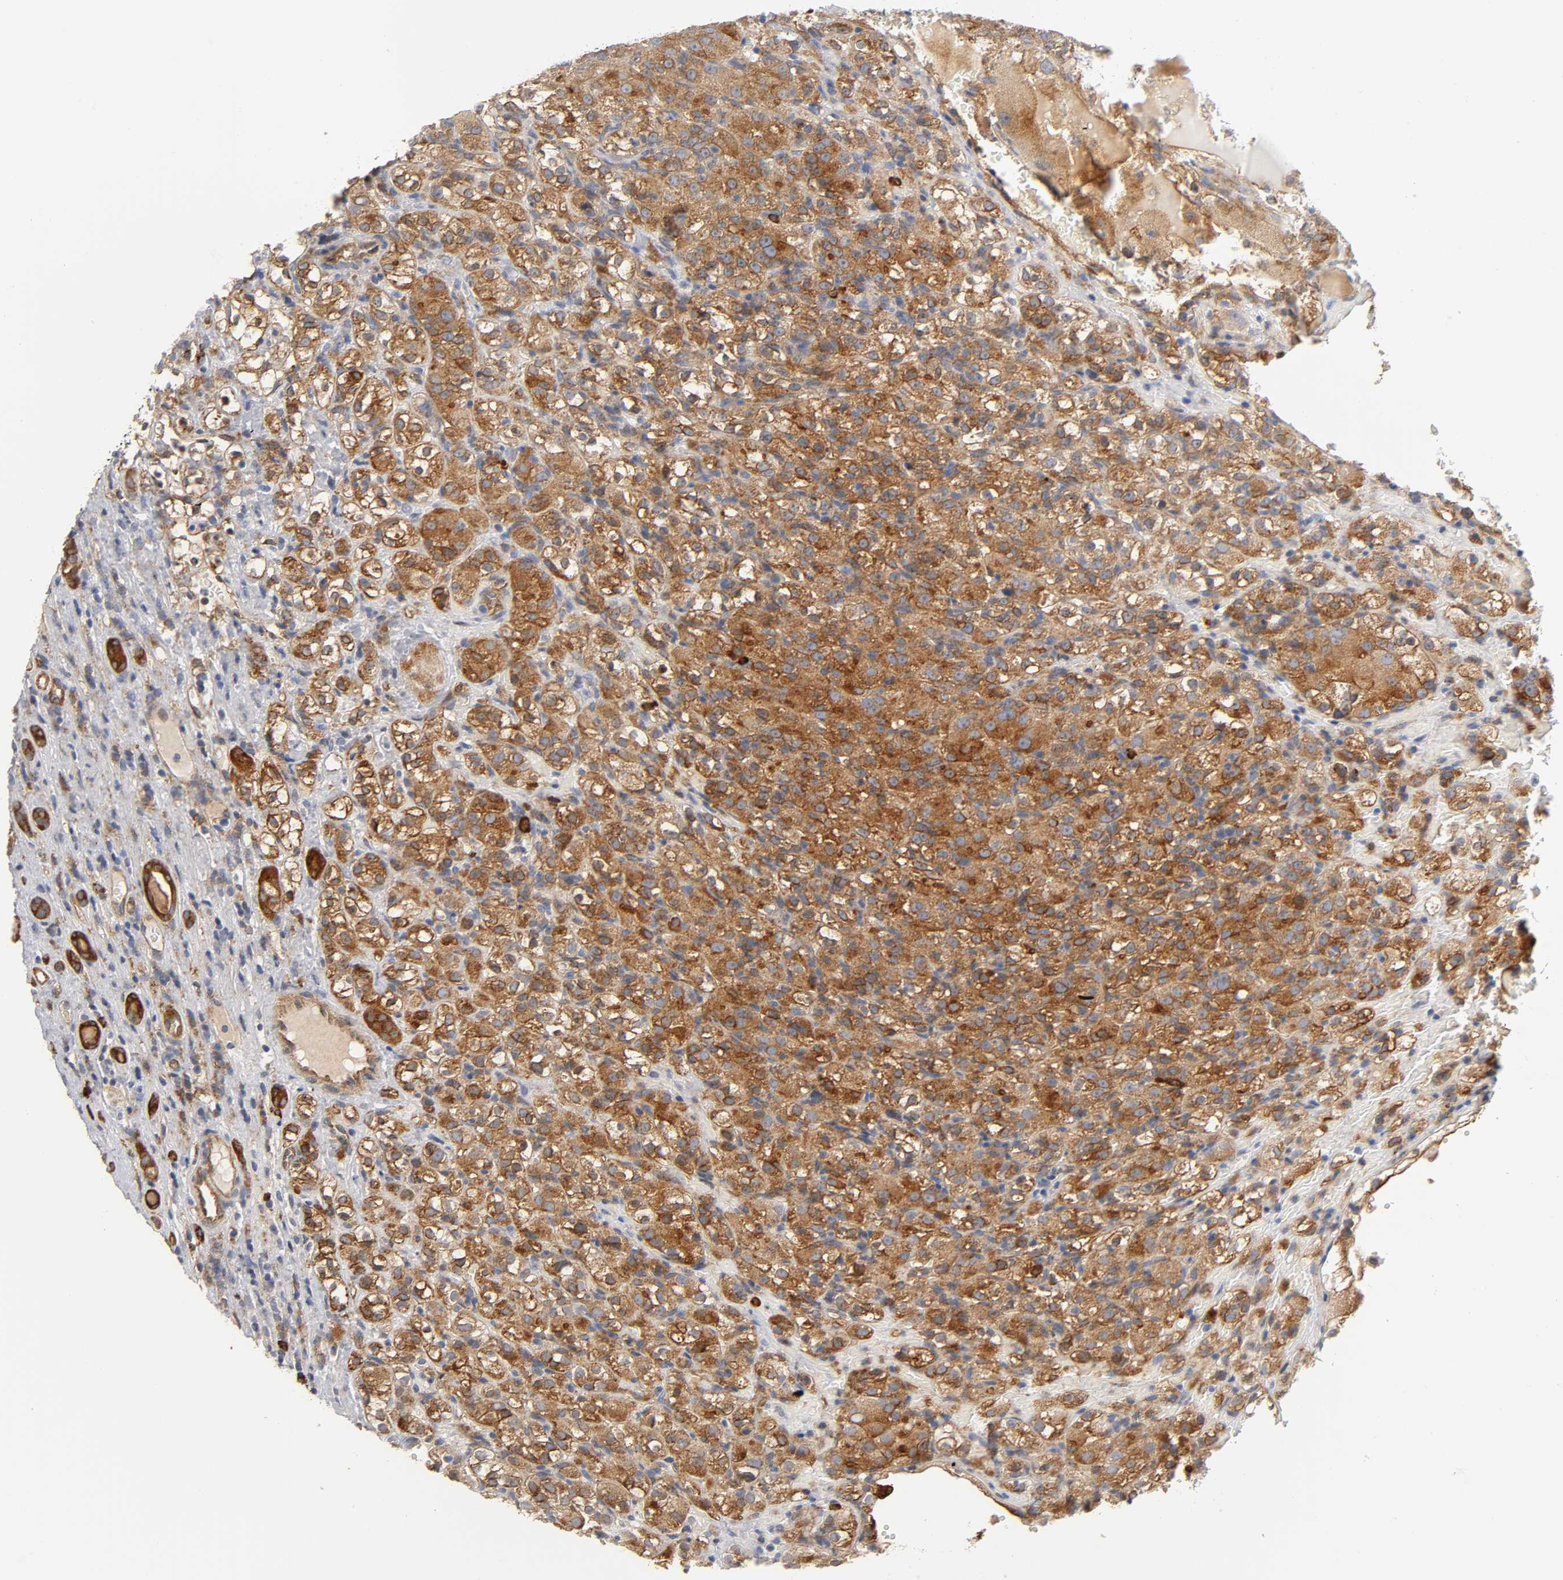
{"staining": {"intensity": "moderate", "quantity": ">75%", "location": "cytoplasmic/membranous"}, "tissue": "renal cancer", "cell_type": "Tumor cells", "image_type": "cancer", "snomed": [{"axis": "morphology", "description": "Normal tissue, NOS"}, {"axis": "morphology", "description": "Adenocarcinoma, NOS"}, {"axis": "topography", "description": "Kidney"}], "caption": "Approximately >75% of tumor cells in renal adenocarcinoma exhibit moderate cytoplasmic/membranous protein staining as visualized by brown immunohistochemical staining.", "gene": "CD2AP", "patient": {"sex": "male", "age": 61}}